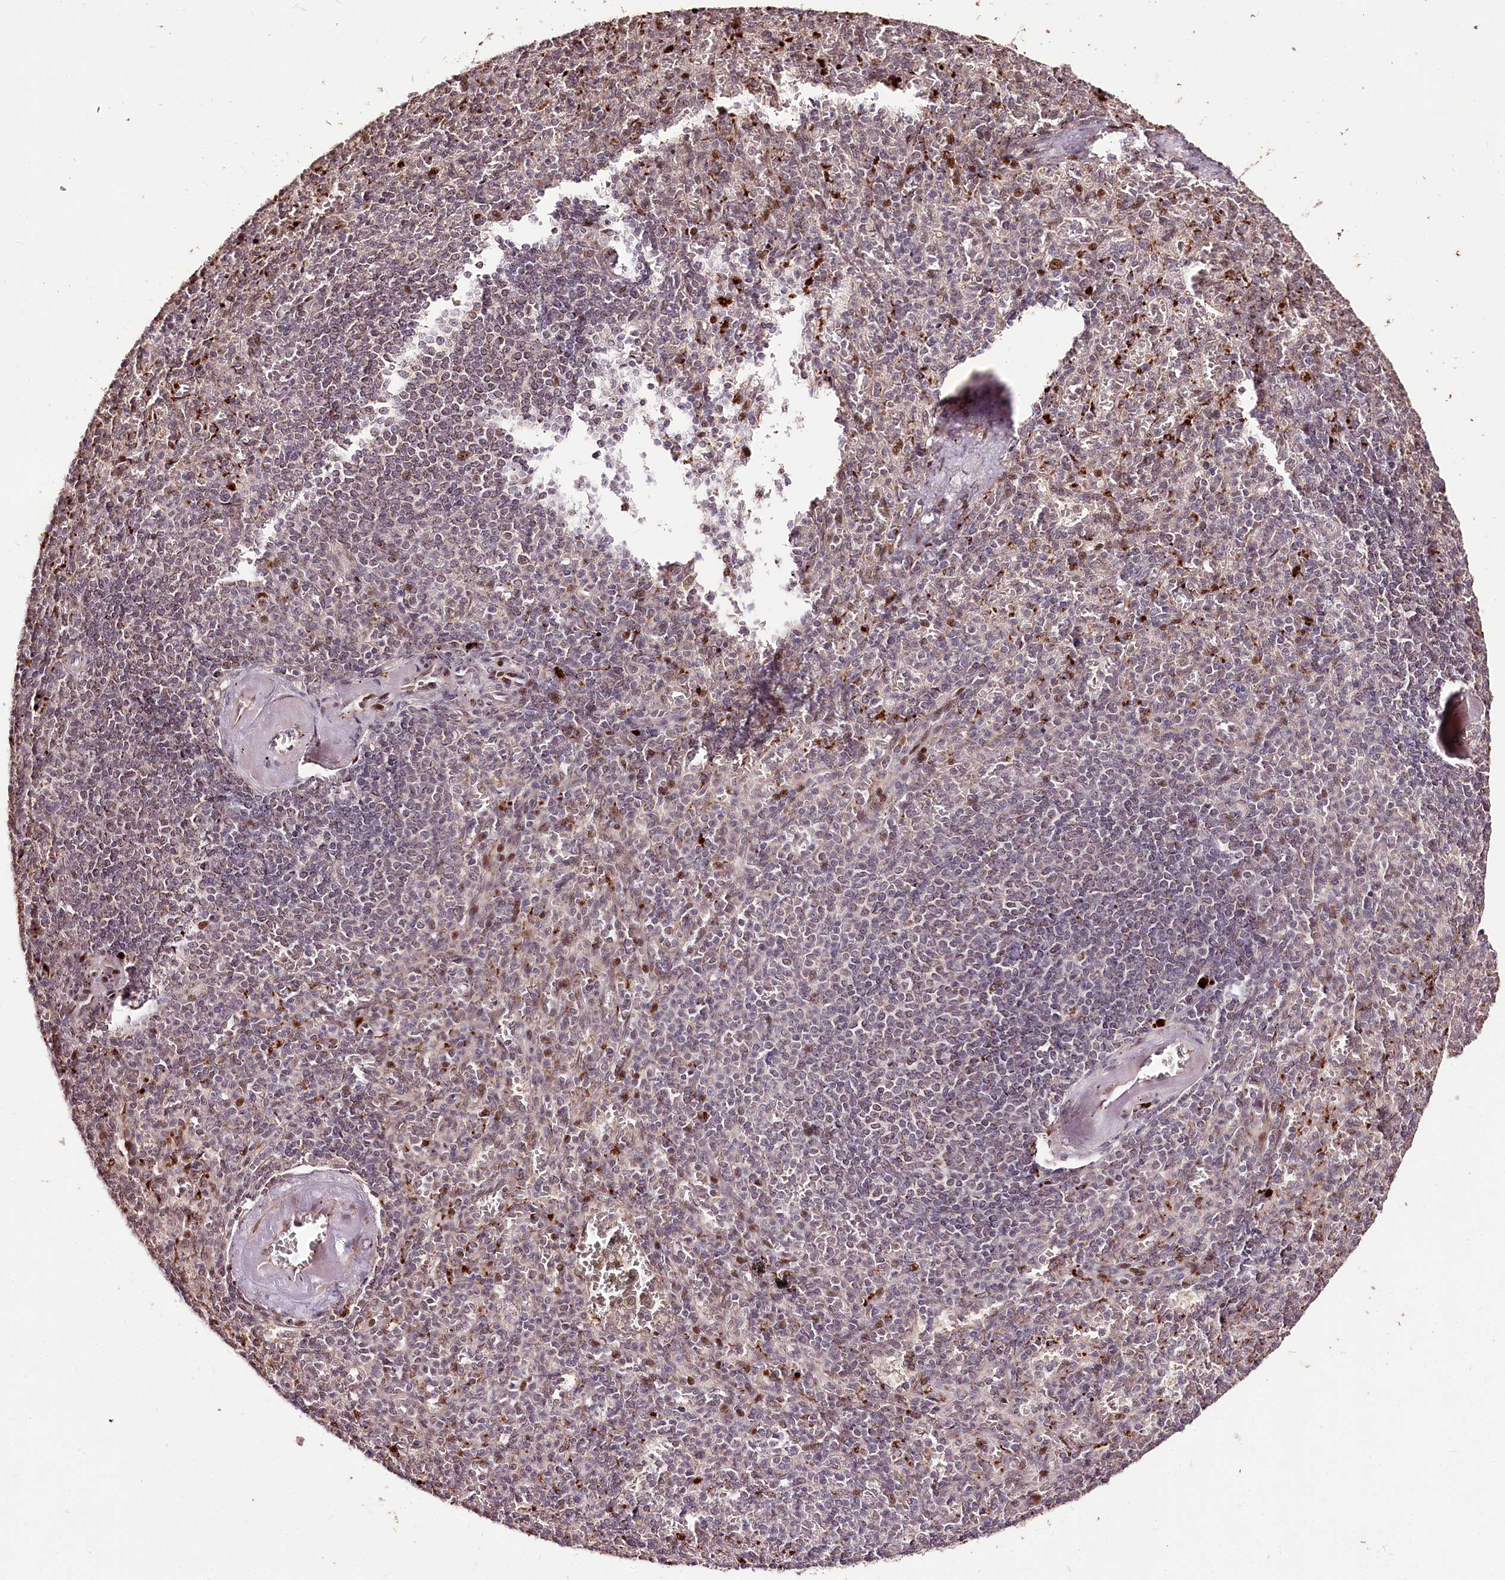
{"staining": {"intensity": "strong", "quantity": "25%-75%", "location": "nuclear"}, "tissue": "spleen", "cell_type": "Cells in red pulp", "image_type": "normal", "snomed": [{"axis": "morphology", "description": "Normal tissue, NOS"}, {"axis": "topography", "description": "Spleen"}], "caption": "Immunohistochemical staining of unremarkable human spleen reveals high levels of strong nuclear positivity in approximately 25%-75% of cells in red pulp.", "gene": "CARD19", "patient": {"sex": "female", "age": 74}}